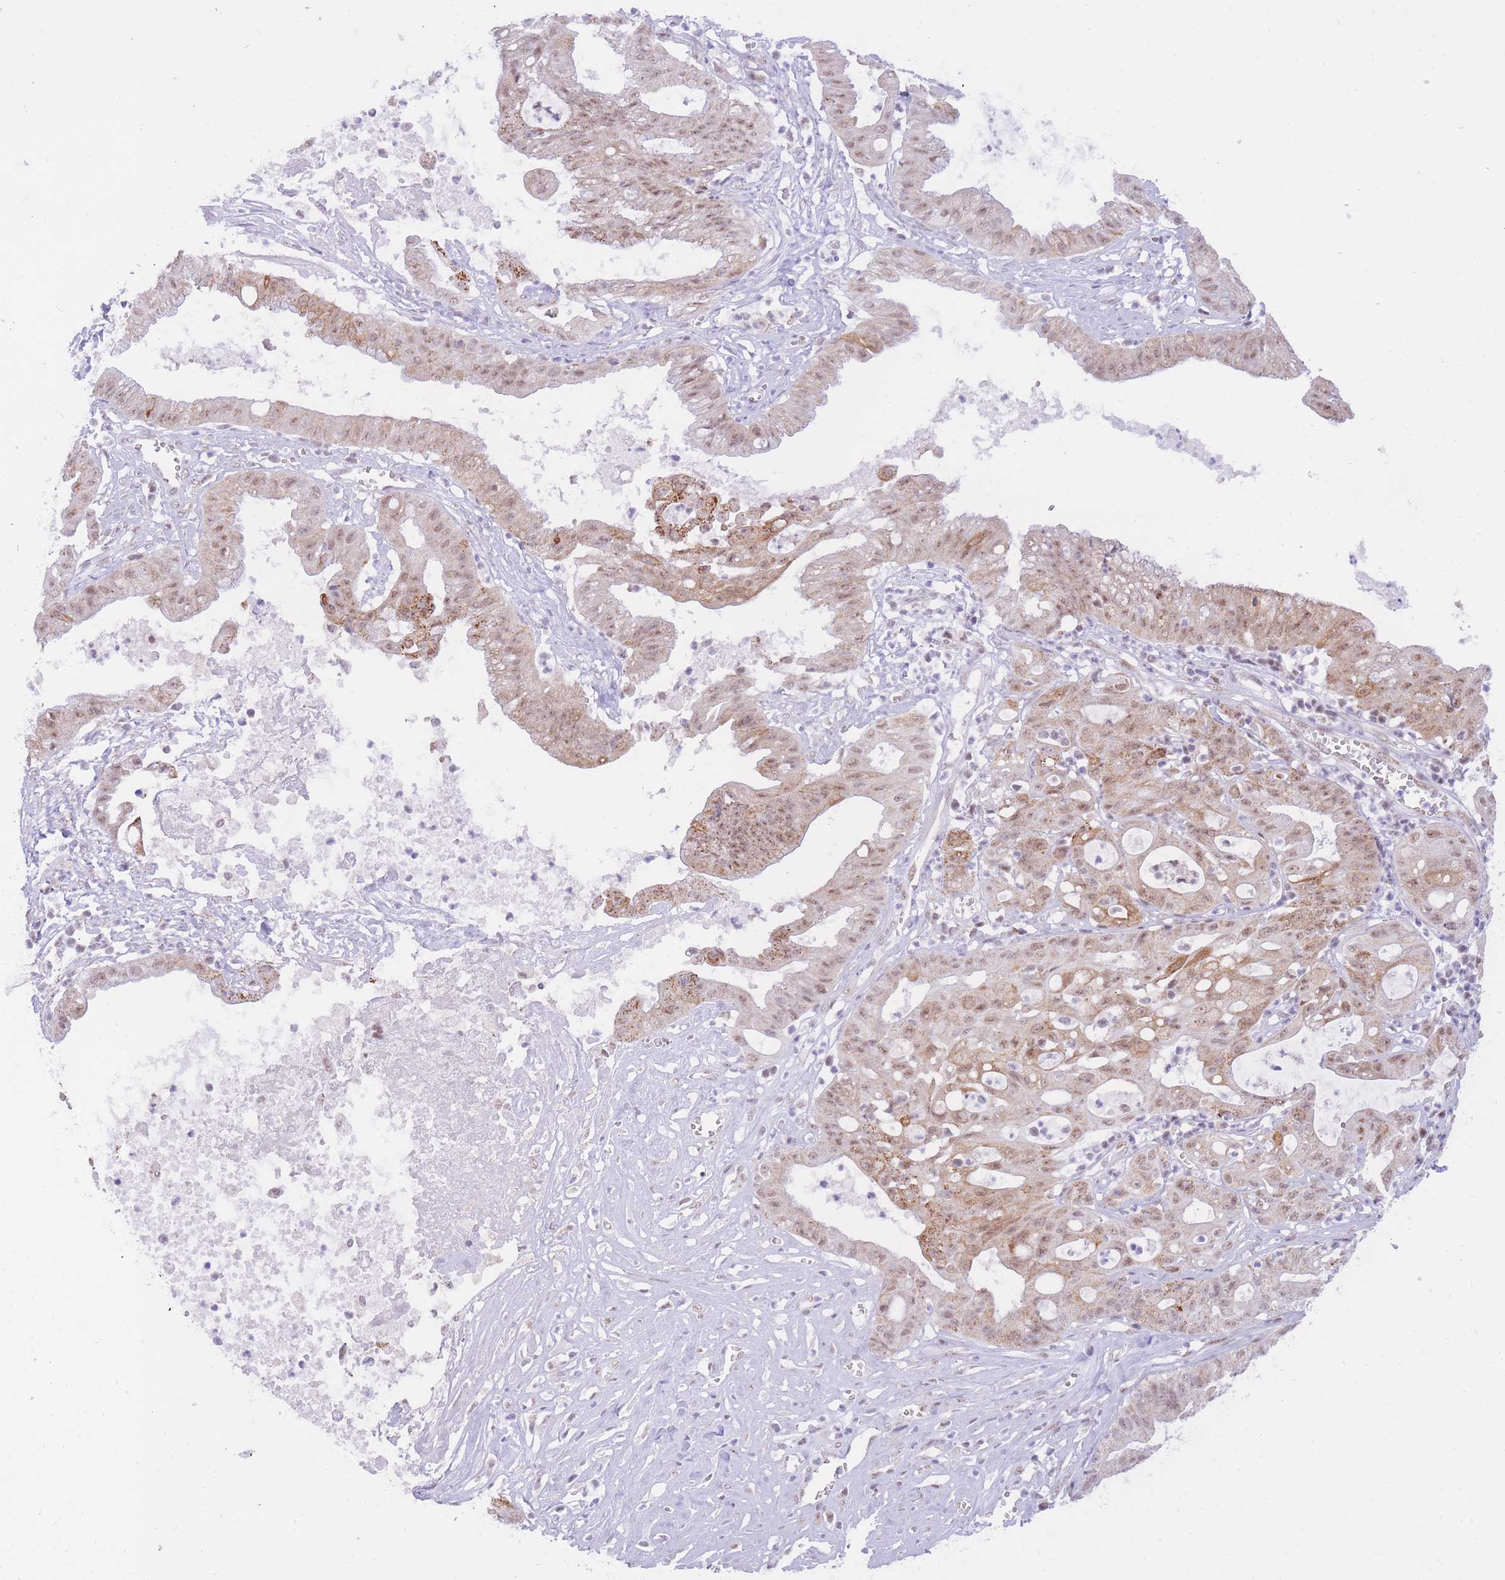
{"staining": {"intensity": "moderate", "quantity": ">75%", "location": "cytoplasmic/membranous,nuclear"}, "tissue": "ovarian cancer", "cell_type": "Tumor cells", "image_type": "cancer", "snomed": [{"axis": "morphology", "description": "Cystadenocarcinoma, mucinous, NOS"}, {"axis": "topography", "description": "Ovary"}], "caption": "Immunohistochemistry staining of ovarian cancer, which displays medium levels of moderate cytoplasmic/membranous and nuclear staining in about >75% of tumor cells indicating moderate cytoplasmic/membranous and nuclear protein staining. The staining was performed using DAB (brown) for protein detection and nuclei were counterstained in hematoxylin (blue).", "gene": "CYP2B6", "patient": {"sex": "female", "age": 70}}